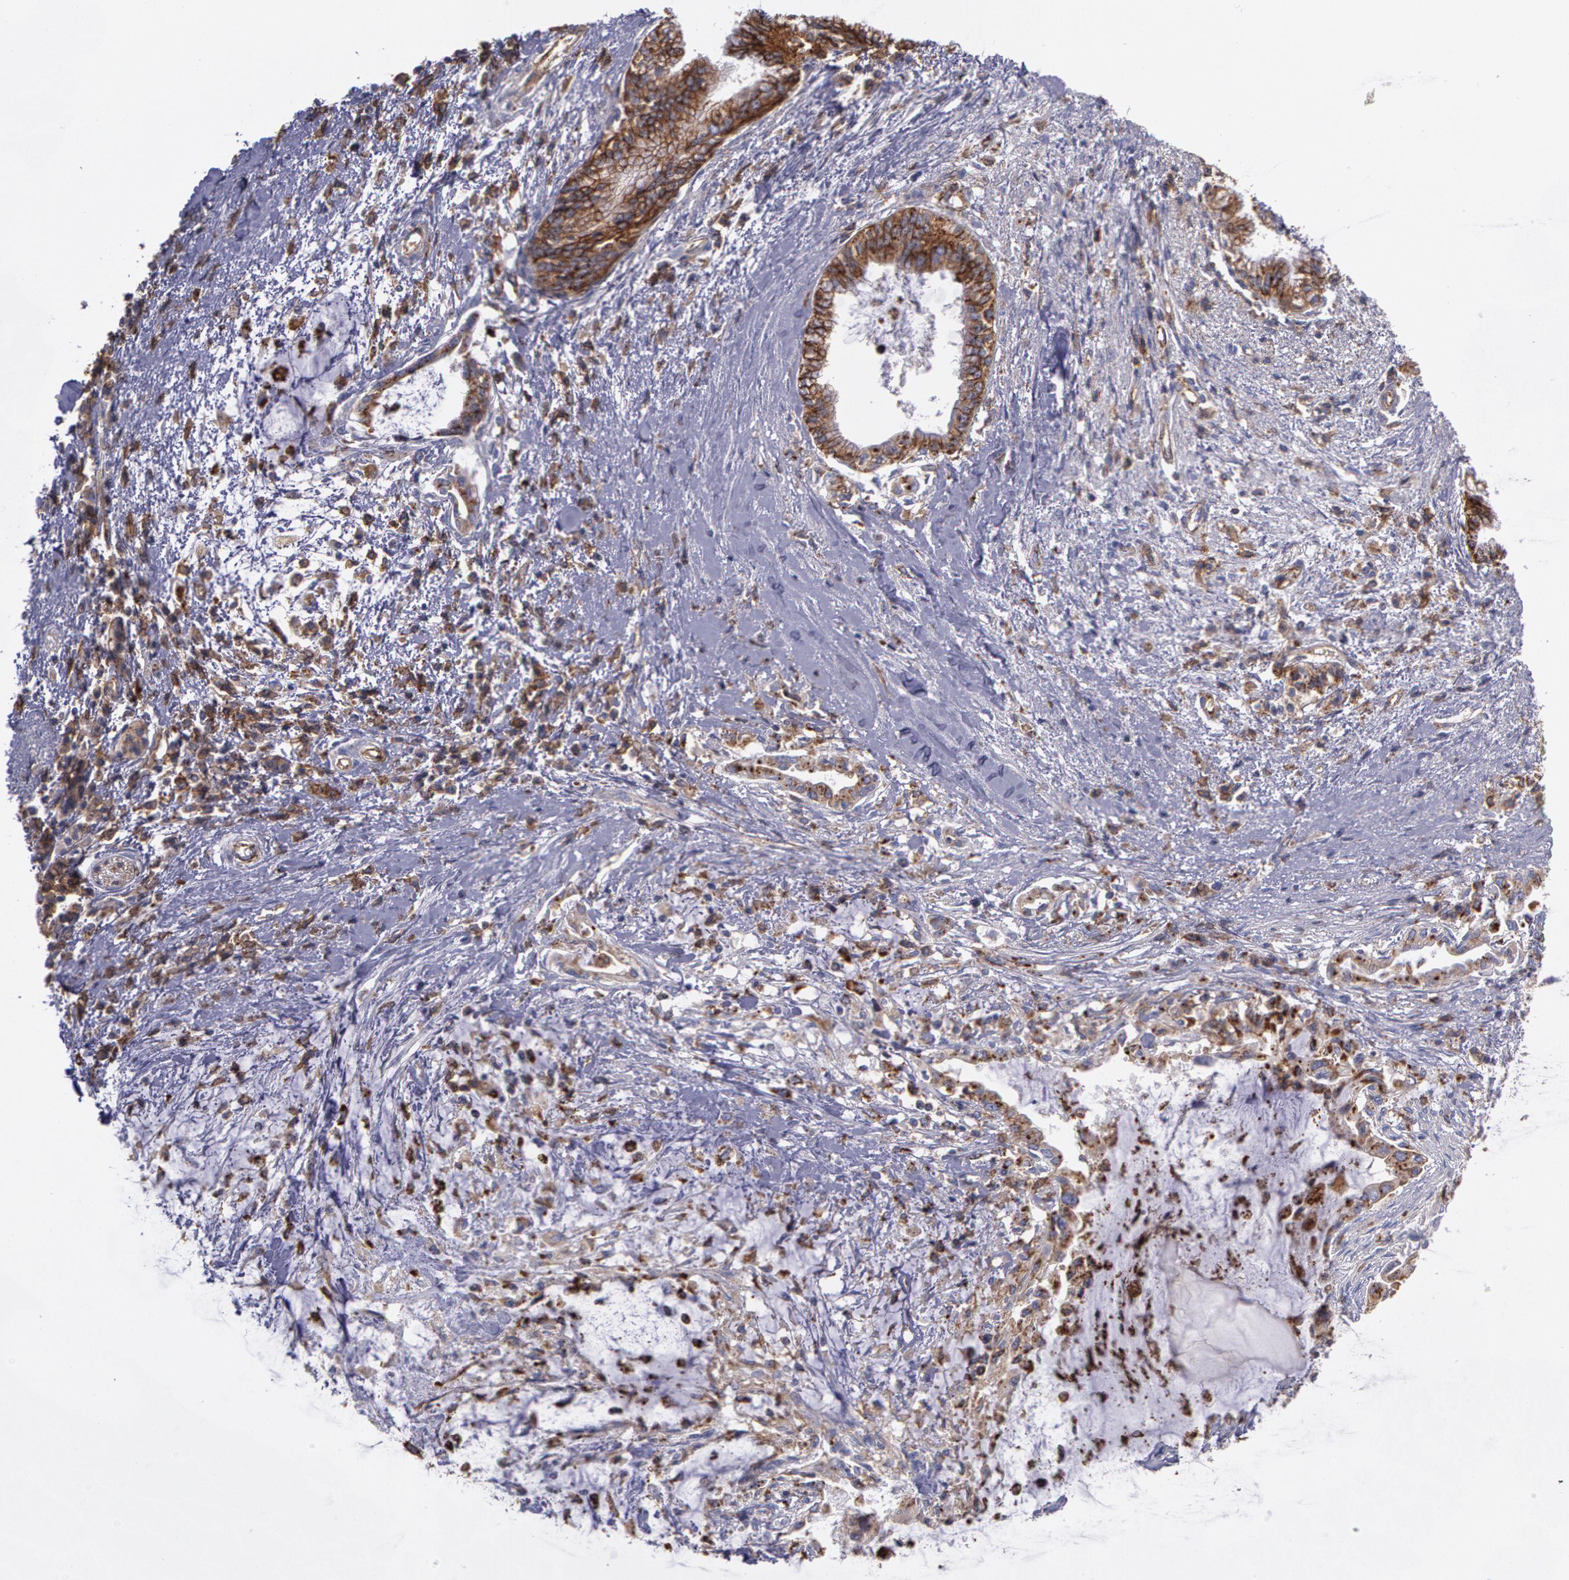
{"staining": {"intensity": "moderate", "quantity": ">75%", "location": "cytoplasmic/membranous"}, "tissue": "pancreatic cancer", "cell_type": "Tumor cells", "image_type": "cancer", "snomed": [{"axis": "morphology", "description": "Adenocarcinoma, NOS"}, {"axis": "topography", "description": "Pancreas"}], "caption": "Immunohistochemistry (DAB (3,3'-diaminobenzidine)) staining of pancreatic cancer reveals moderate cytoplasmic/membranous protein expression in approximately >75% of tumor cells.", "gene": "FLOT2", "patient": {"sex": "female", "age": 64}}